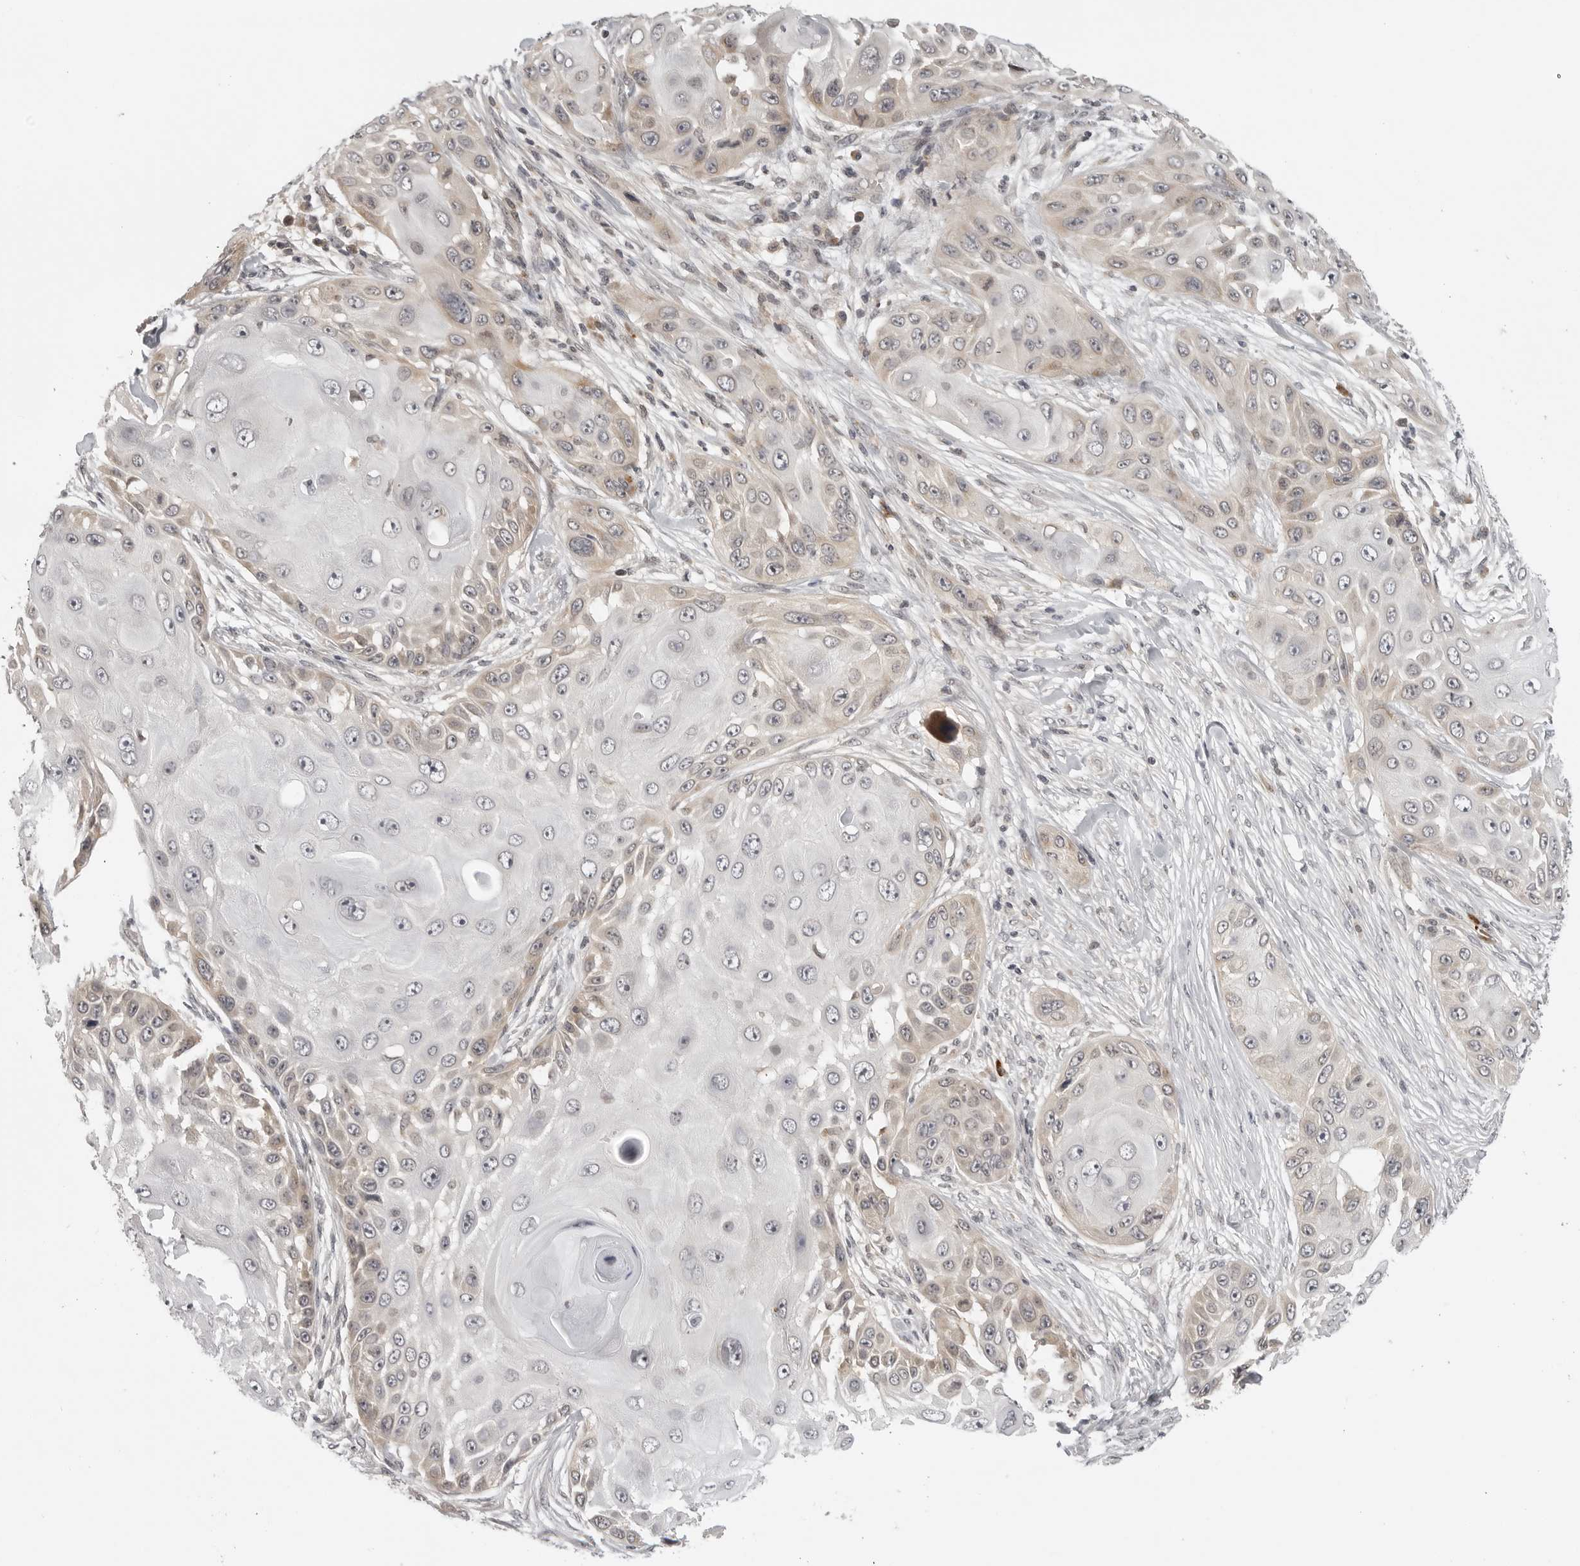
{"staining": {"intensity": "weak", "quantity": "25%-75%", "location": "cytoplasmic/membranous"}, "tissue": "skin cancer", "cell_type": "Tumor cells", "image_type": "cancer", "snomed": [{"axis": "morphology", "description": "Squamous cell carcinoma, NOS"}, {"axis": "topography", "description": "Skin"}], "caption": "Immunohistochemical staining of human skin squamous cell carcinoma reveals low levels of weak cytoplasmic/membranous staining in about 25%-75% of tumor cells.", "gene": "TUT4", "patient": {"sex": "female", "age": 44}}